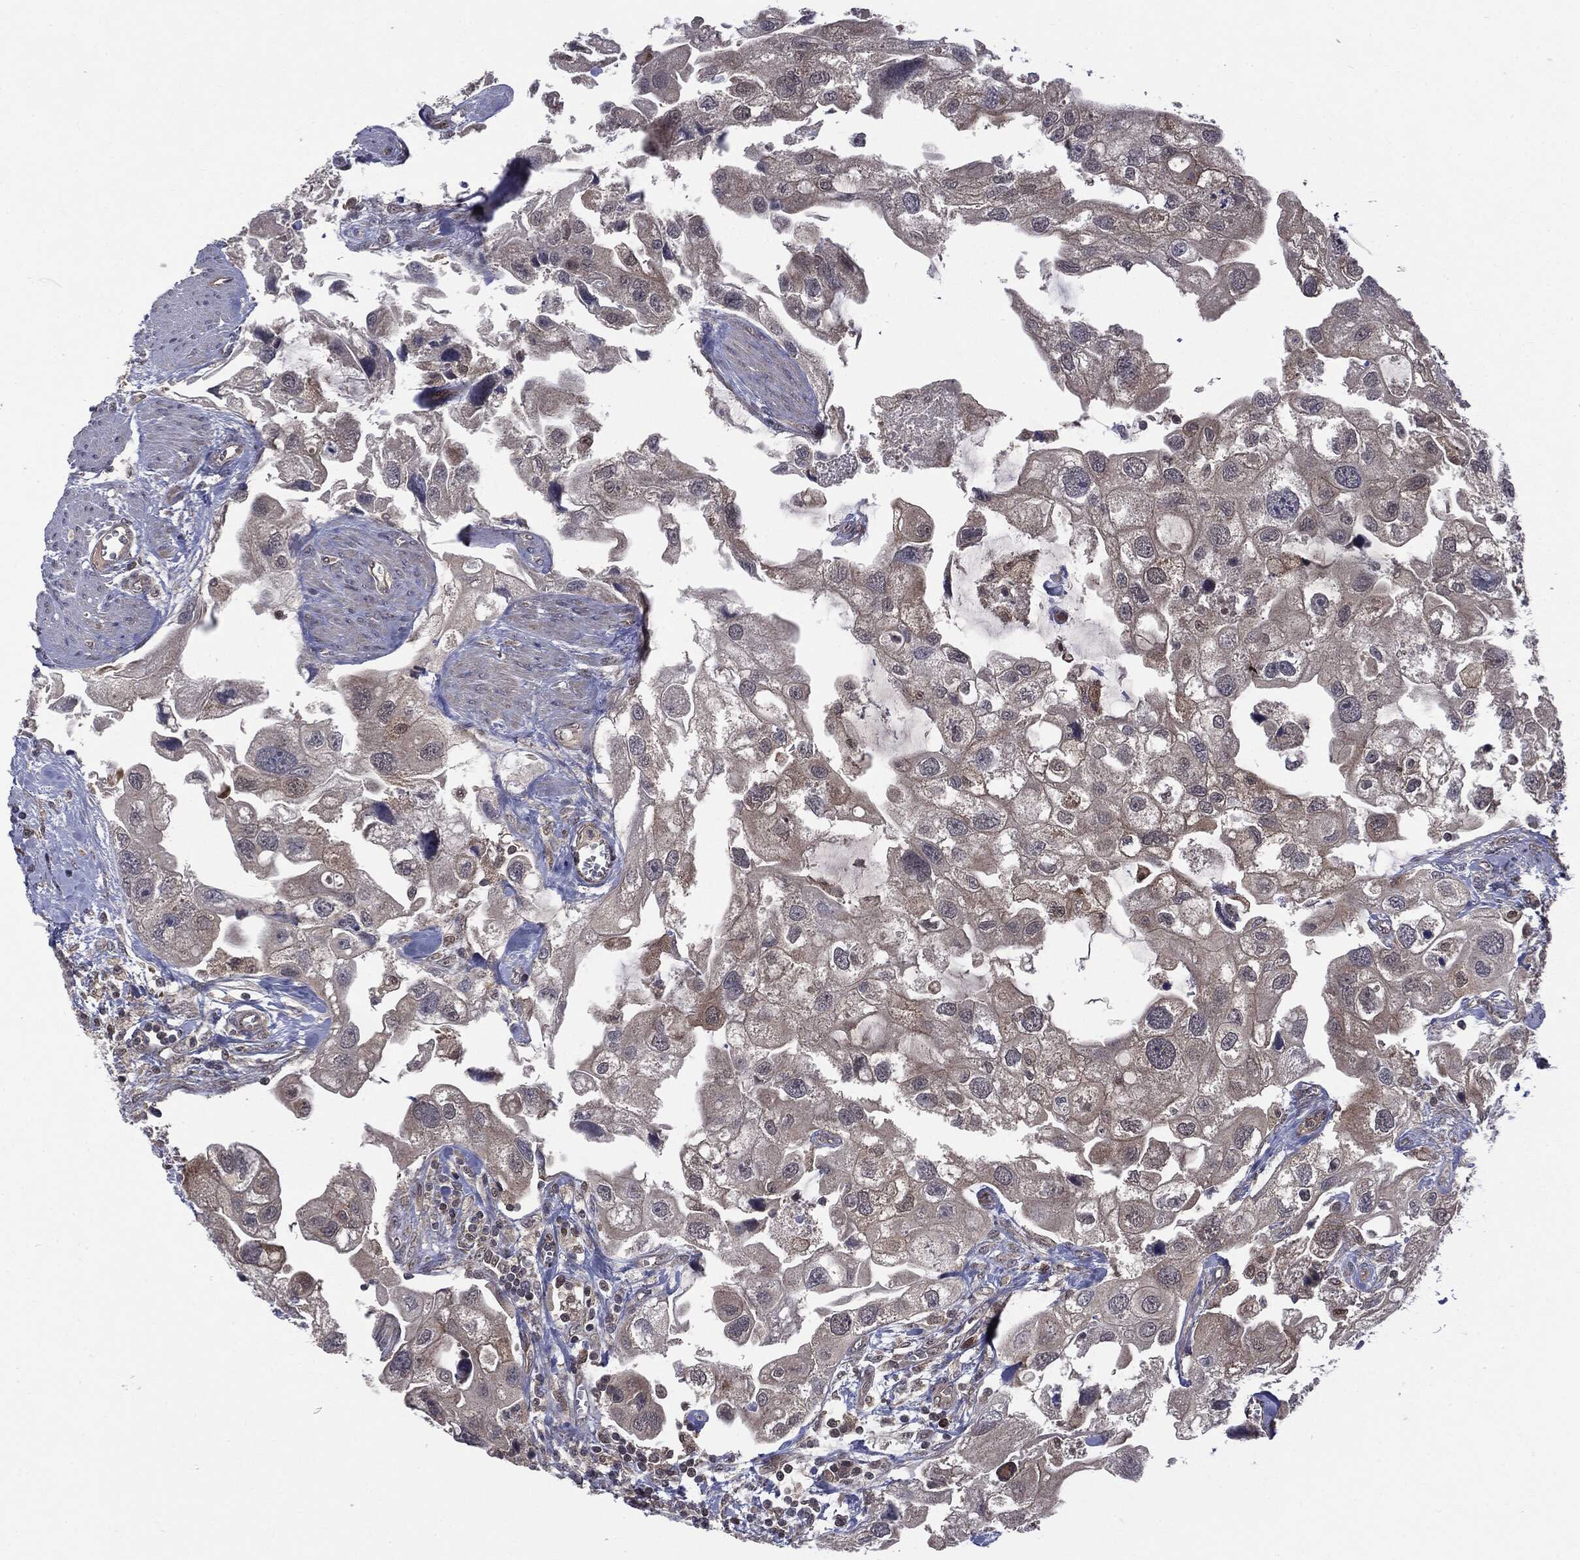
{"staining": {"intensity": "negative", "quantity": "none", "location": "none"}, "tissue": "urothelial cancer", "cell_type": "Tumor cells", "image_type": "cancer", "snomed": [{"axis": "morphology", "description": "Urothelial carcinoma, High grade"}, {"axis": "topography", "description": "Urinary bladder"}], "caption": "Urothelial cancer was stained to show a protein in brown. There is no significant staining in tumor cells.", "gene": "PTPA", "patient": {"sex": "male", "age": 59}}